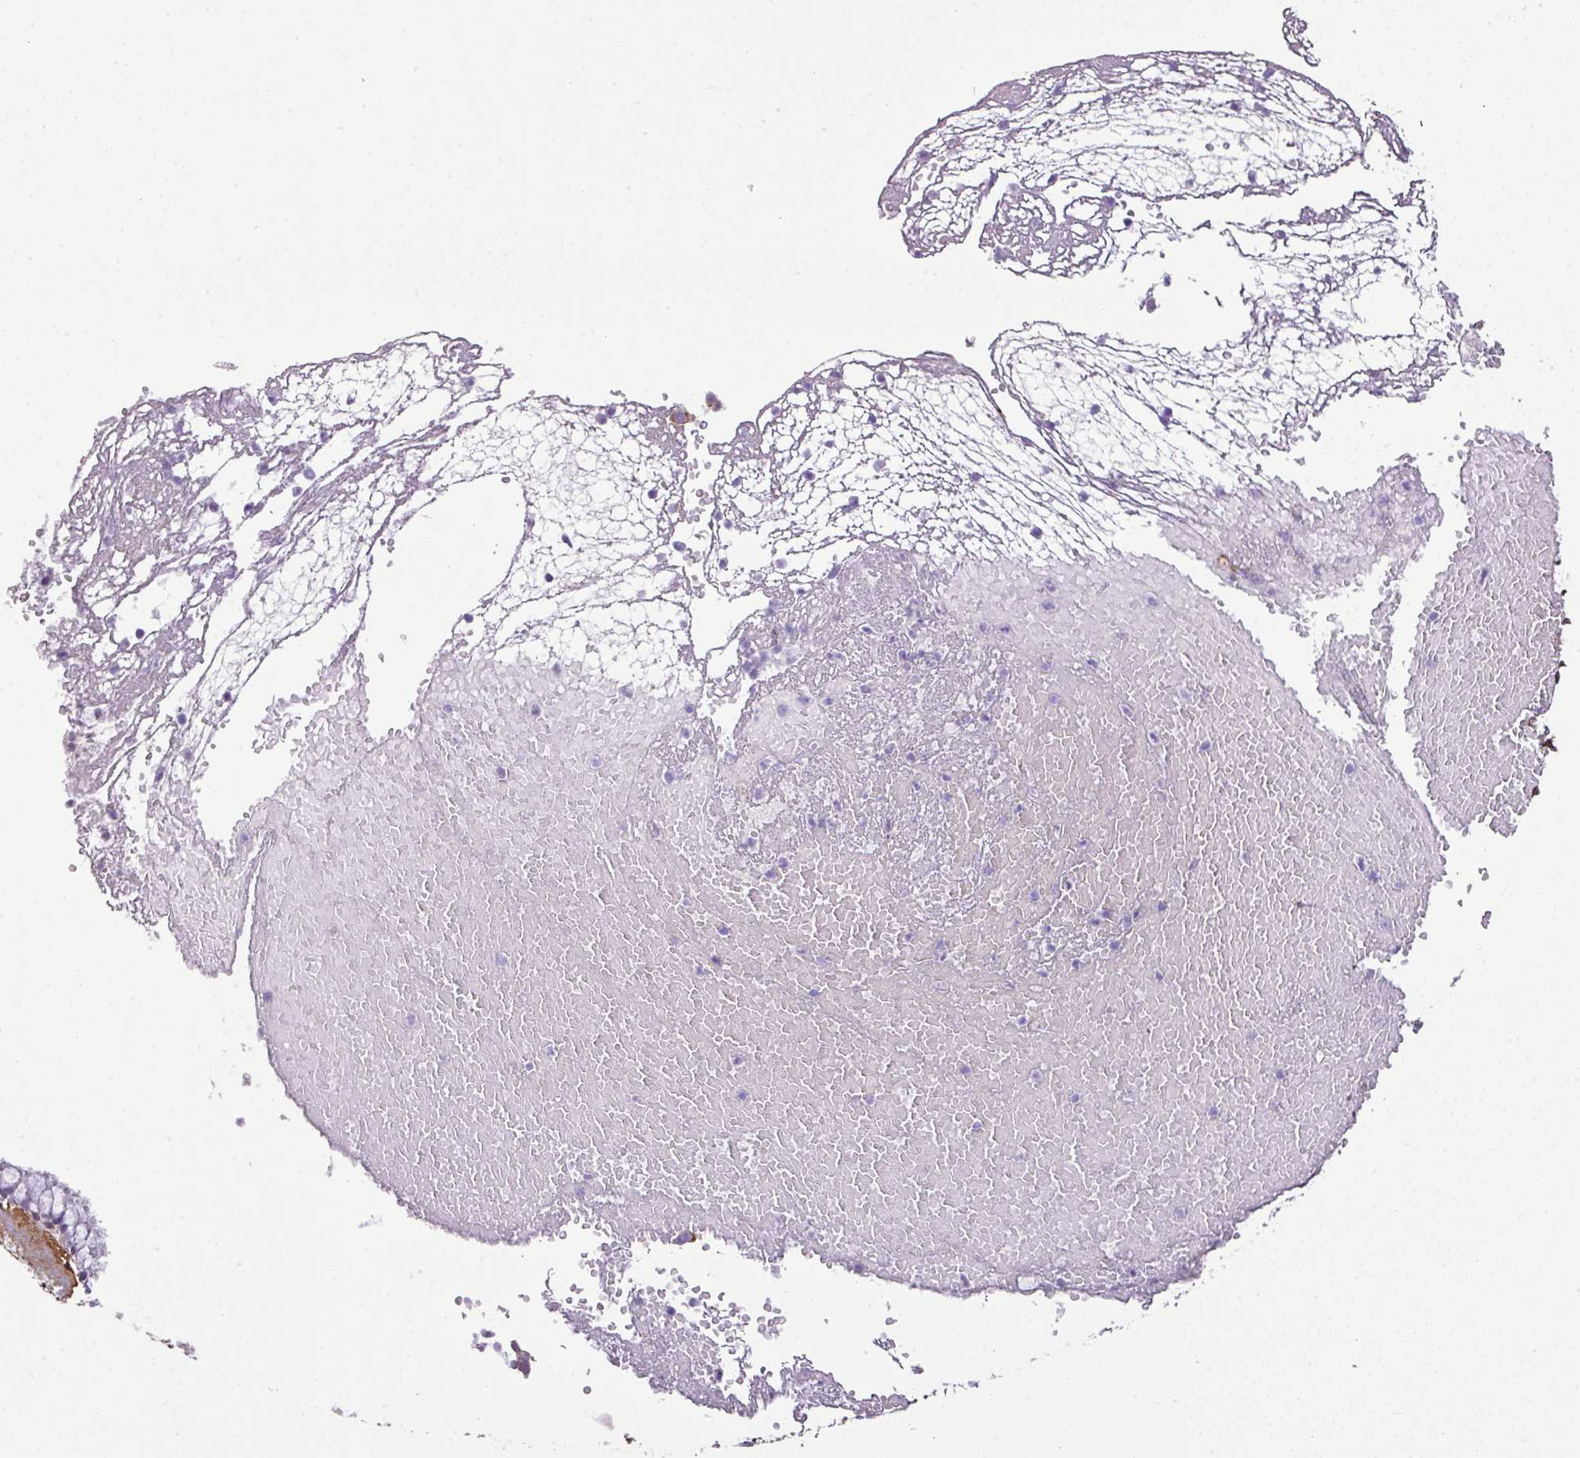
{"staining": {"intensity": "negative", "quantity": "none", "location": "none"}, "tissue": "nasopharynx", "cell_type": "Respiratory epithelial cells", "image_type": "normal", "snomed": [{"axis": "morphology", "description": "Normal tissue, NOS"}, {"axis": "topography", "description": "Nasopharynx"}], "caption": "DAB immunohistochemical staining of benign nasopharynx demonstrates no significant staining in respiratory epithelial cells.", "gene": "PARD6G", "patient": {"sex": "male", "age": 65}}